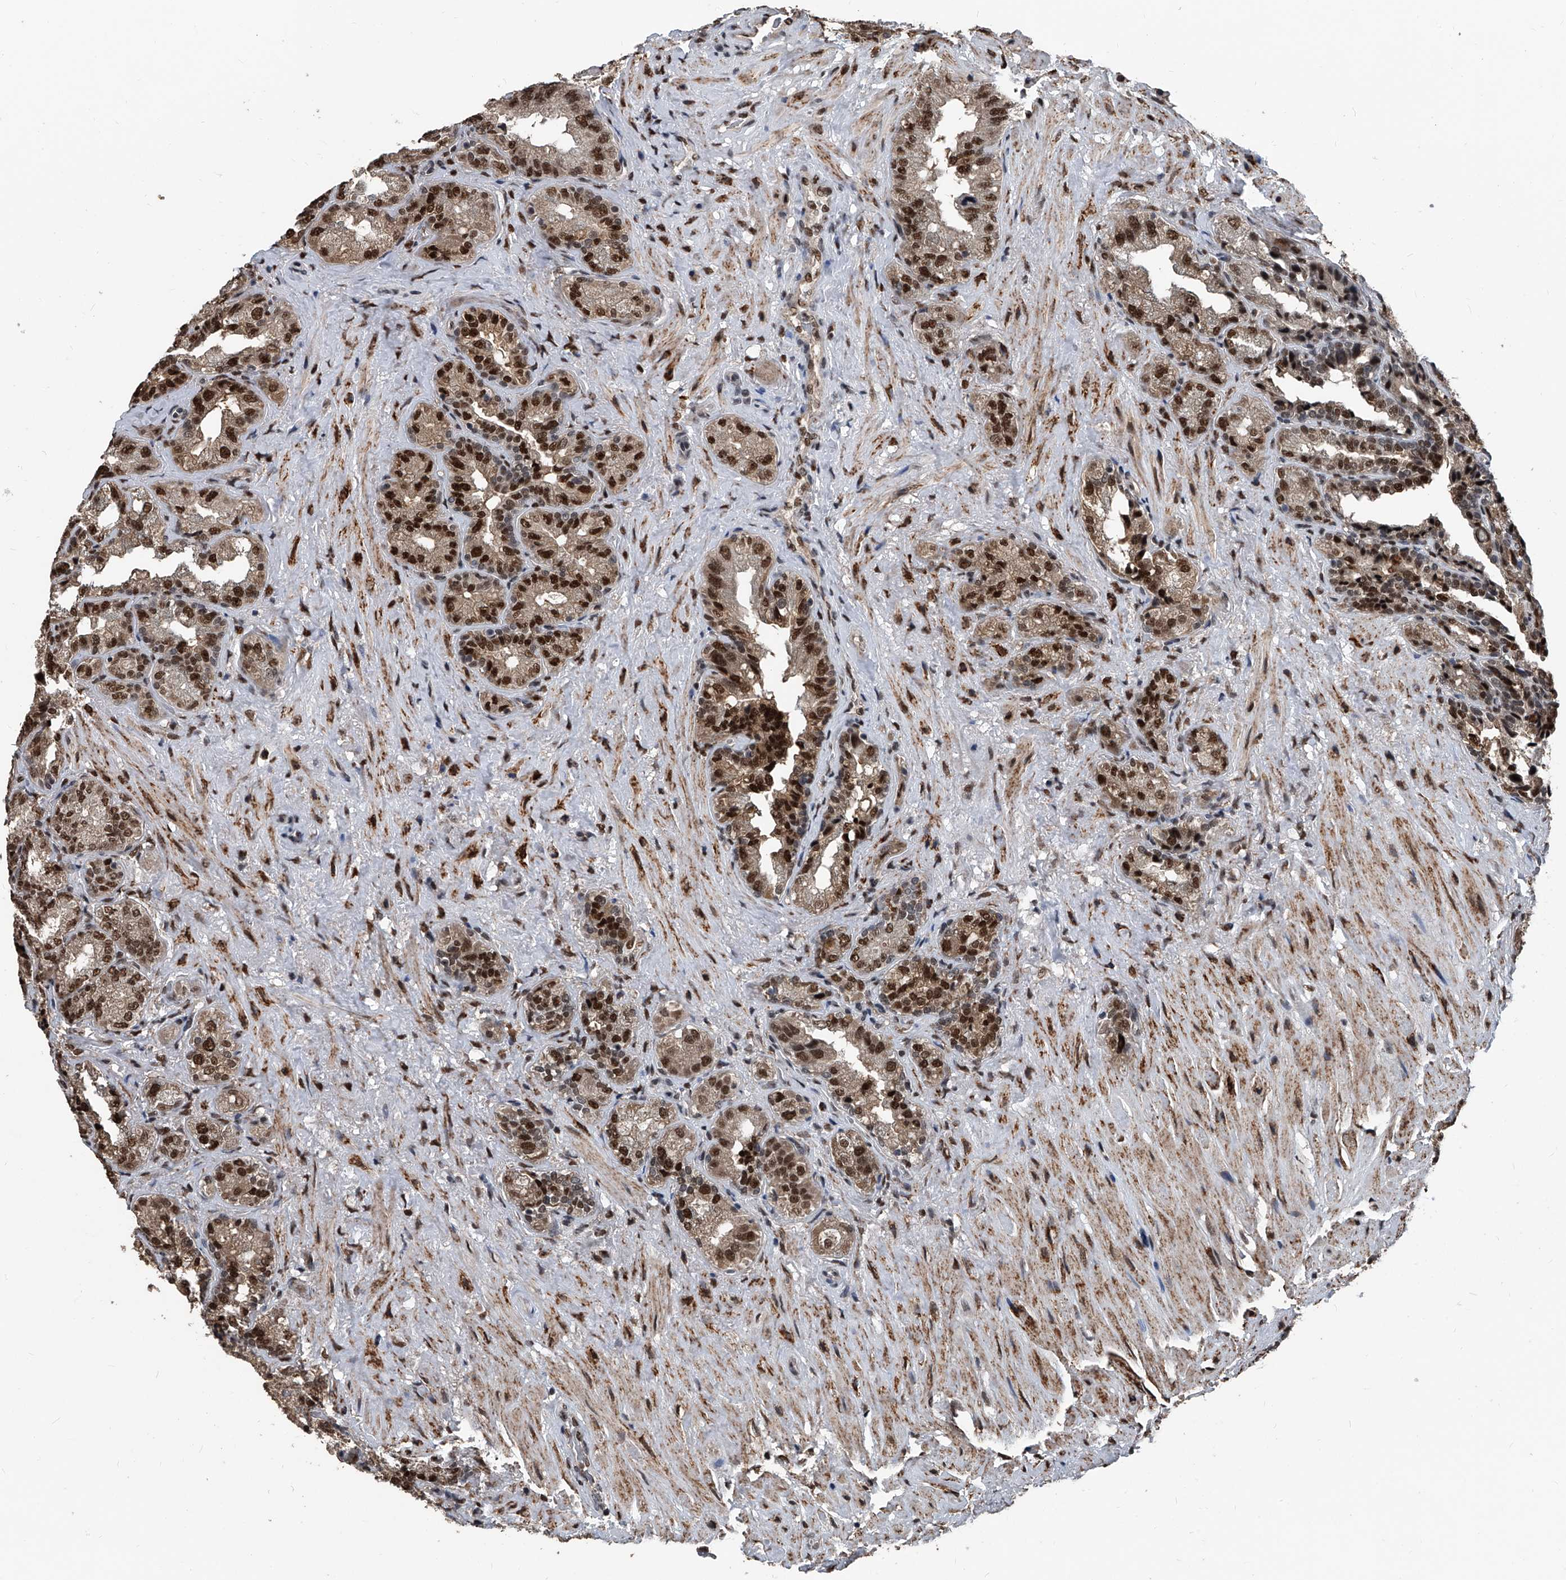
{"staining": {"intensity": "strong", "quantity": ">75%", "location": "cytoplasmic/membranous,nuclear"}, "tissue": "seminal vesicle", "cell_type": "Glandular cells", "image_type": "normal", "snomed": [{"axis": "morphology", "description": "Normal tissue, NOS"}, {"axis": "topography", "description": "Seminal veicle"}, {"axis": "topography", "description": "Peripheral nerve tissue"}], "caption": "Brown immunohistochemical staining in benign seminal vesicle demonstrates strong cytoplasmic/membranous,nuclear staining in approximately >75% of glandular cells.", "gene": "FKBP5", "patient": {"sex": "male", "age": 63}}